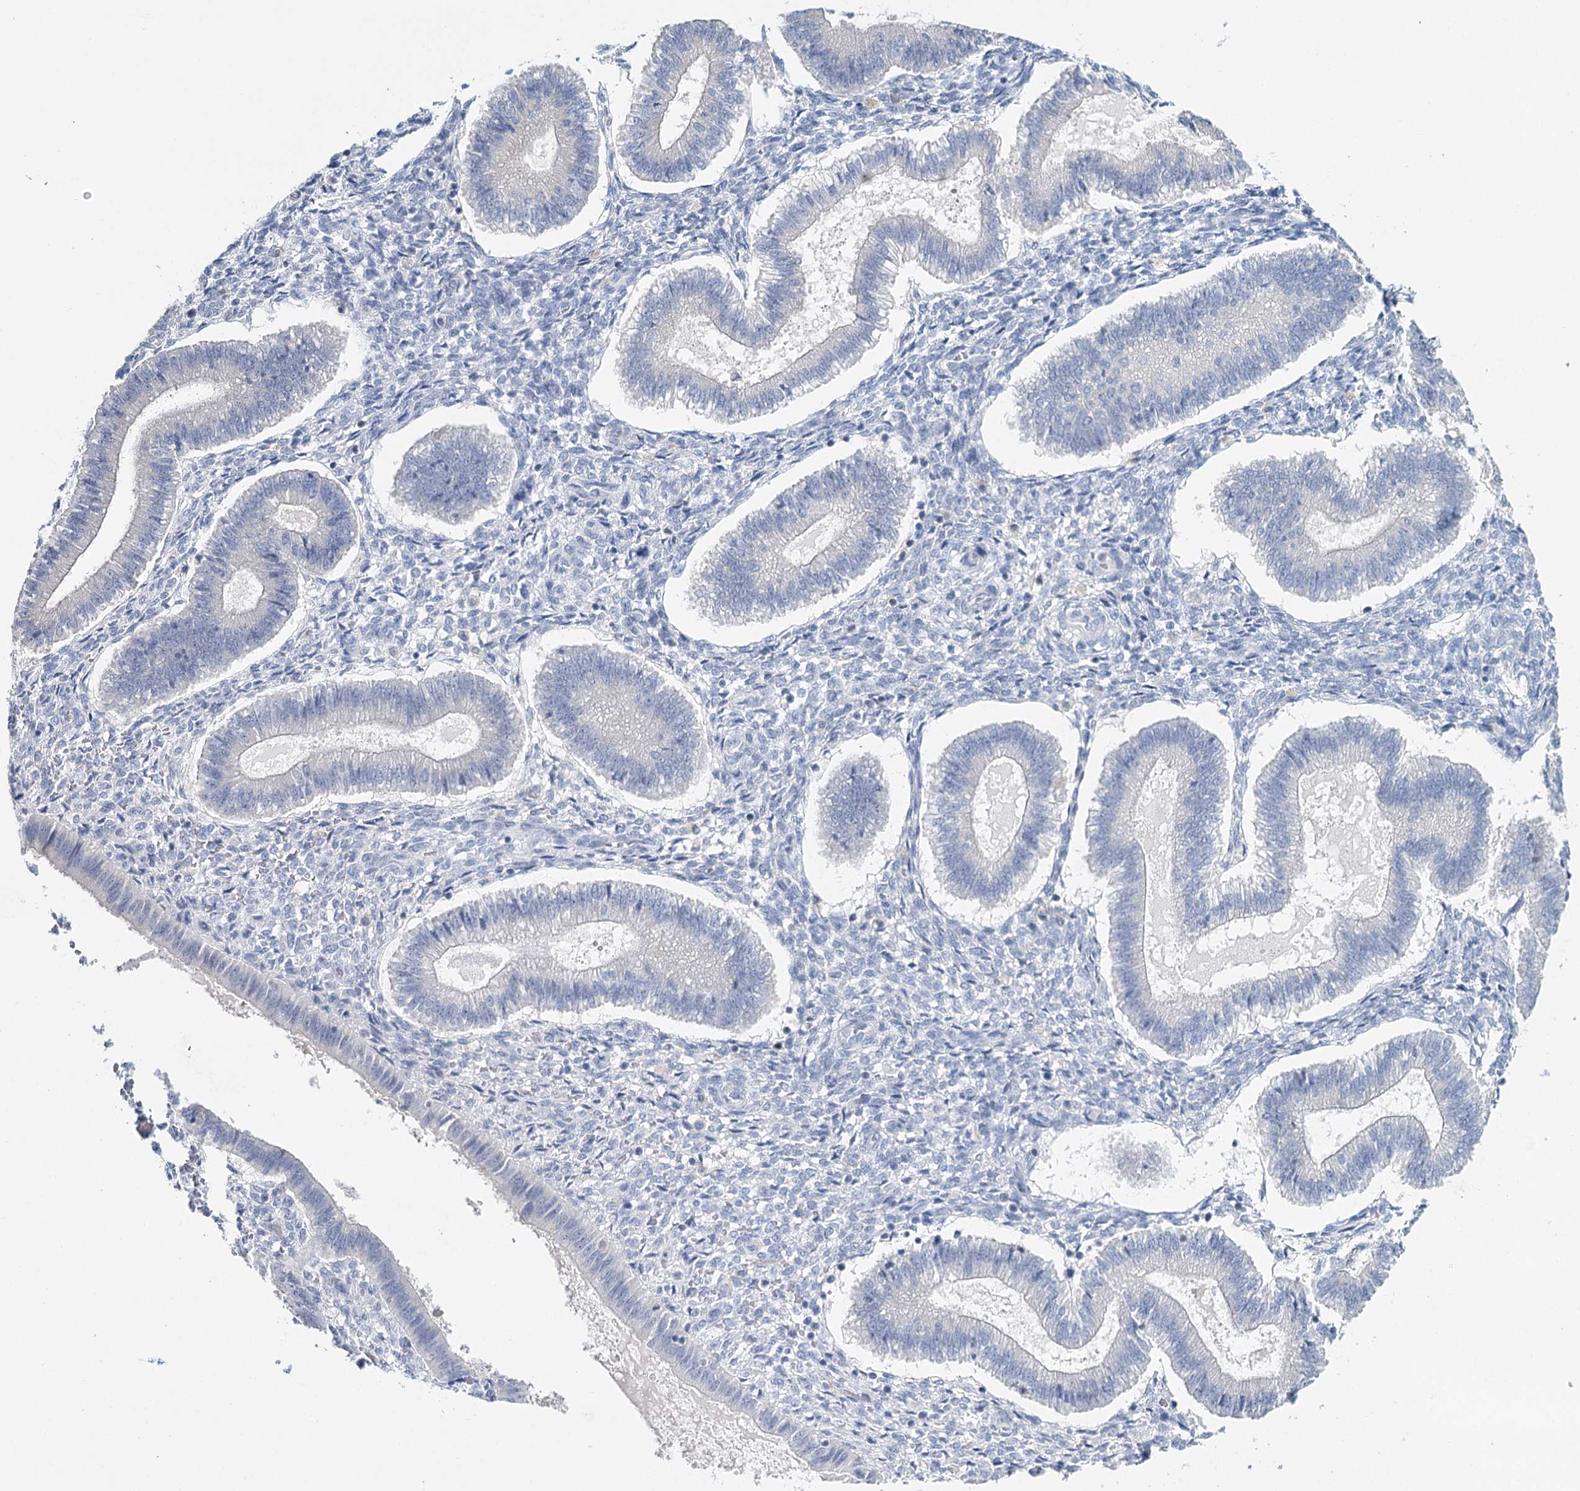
{"staining": {"intensity": "negative", "quantity": "none", "location": "none"}, "tissue": "endometrium", "cell_type": "Cells in endometrial stroma", "image_type": "normal", "snomed": [{"axis": "morphology", "description": "Normal tissue, NOS"}, {"axis": "topography", "description": "Endometrium"}], "caption": "IHC photomicrograph of unremarkable endometrium: human endometrium stained with DAB shows no significant protein expression in cells in endometrial stroma. (DAB IHC visualized using brightfield microscopy, high magnification).", "gene": "DAPK1", "patient": {"sex": "female", "age": 25}}